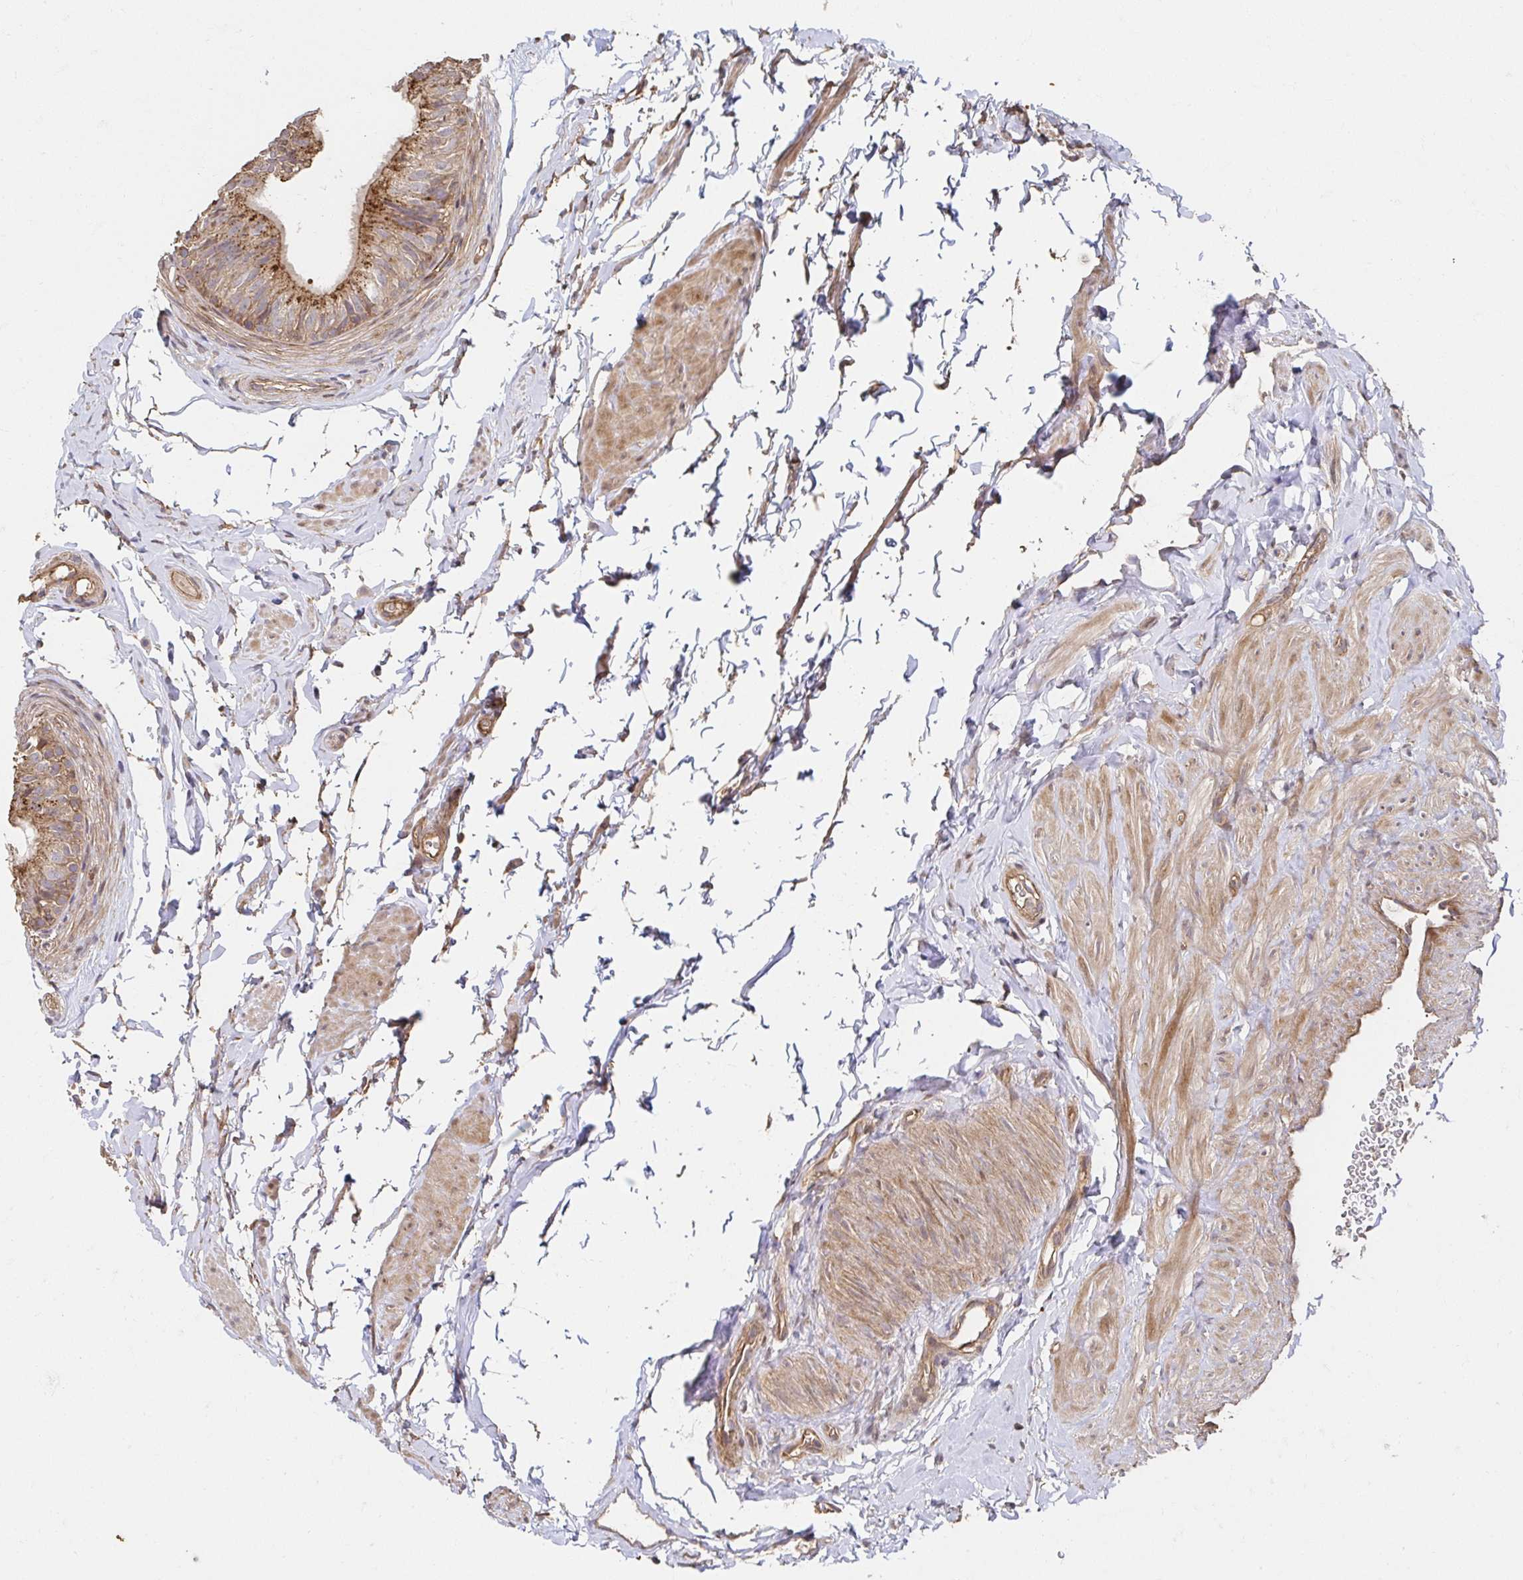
{"staining": {"intensity": "moderate", "quantity": ">75%", "location": "cytoplasmic/membranous"}, "tissue": "epididymis", "cell_type": "Glandular cells", "image_type": "normal", "snomed": [{"axis": "morphology", "description": "Normal tissue, NOS"}, {"axis": "topography", "description": "Epididymis, spermatic cord, NOS"}, {"axis": "topography", "description": "Epididymis"}, {"axis": "topography", "description": "Peripheral nerve tissue"}], "caption": "Immunohistochemistry (IHC) image of benign epididymis: epididymis stained using IHC demonstrates medium levels of moderate protein expression localized specifically in the cytoplasmic/membranous of glandular cells, appearing as a cytoplasmic/membranous brown color.", "gene": "APBB1", "patient": {"sex": "male", "age": 29}}